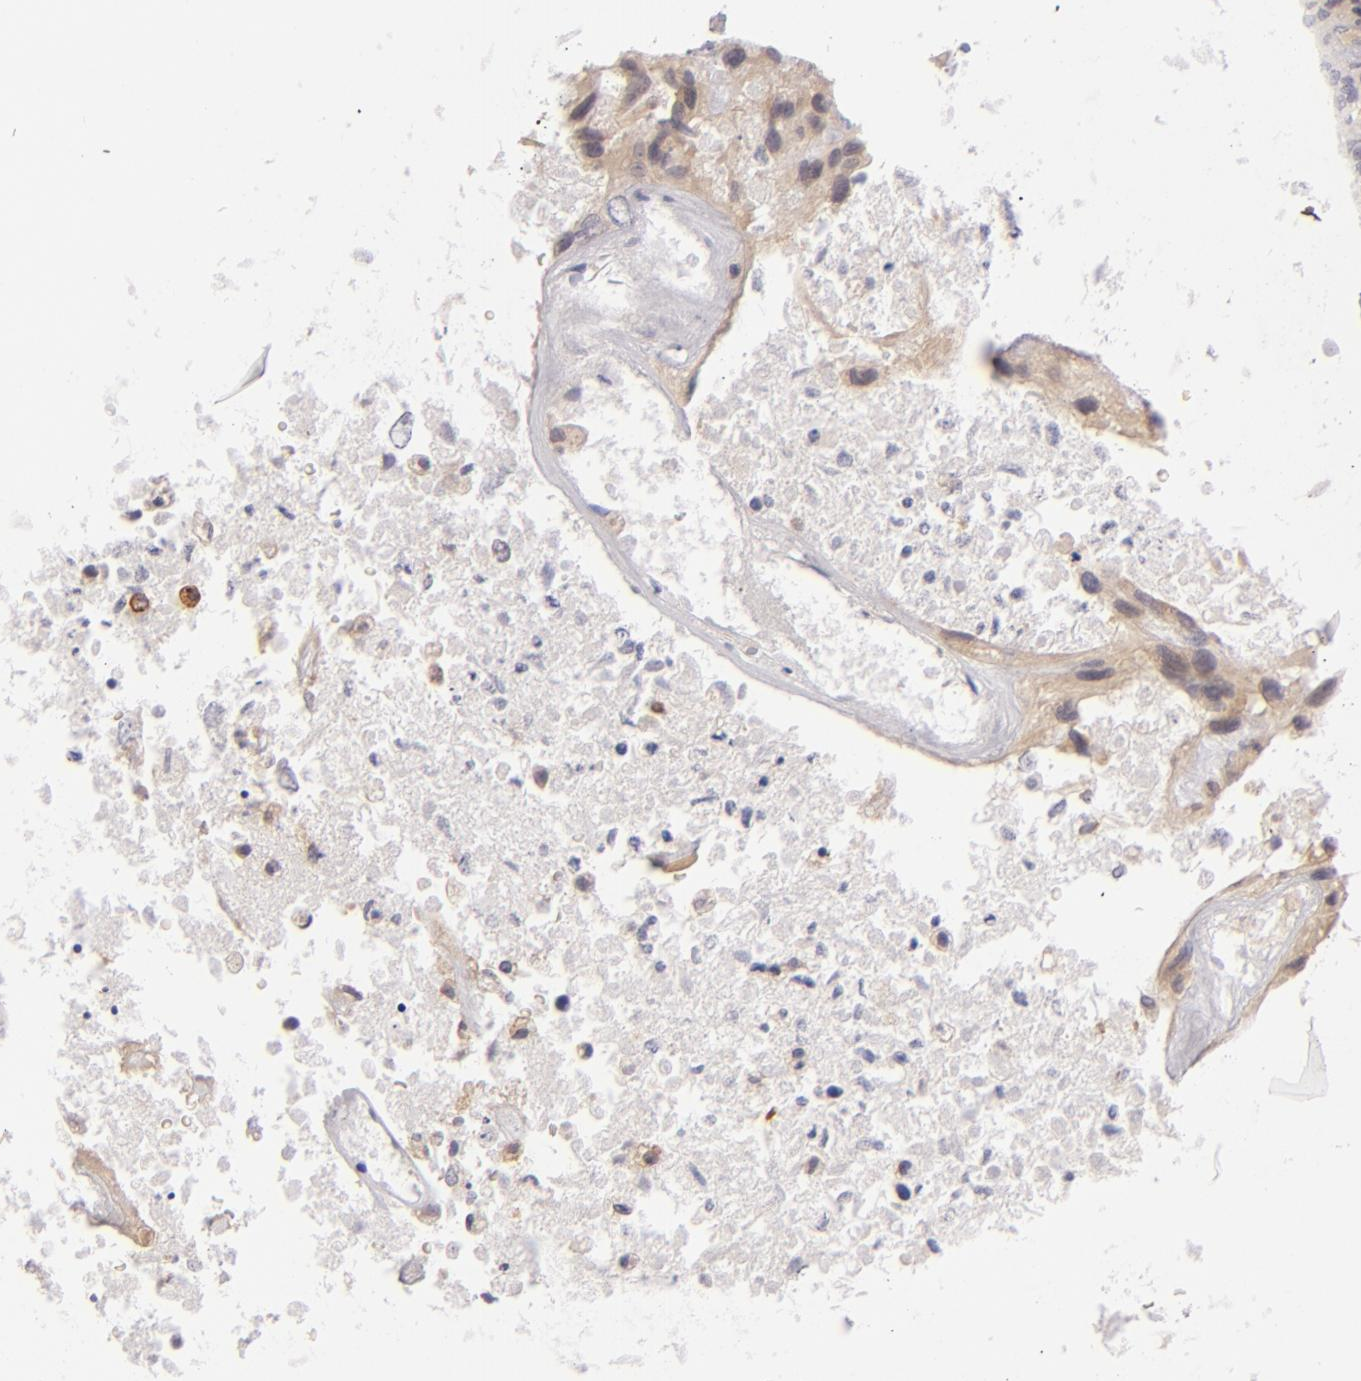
{"staining": {"intensity": "negative", "quantity": "none", "location": "none"}, "tissue": "glioma", "cell_type": "Tumor cells", "image_type": "cancer", "snomed": [{"axis": "morphology", "description": "Glioma, malignant, High grade"}, {"axis": "topography", "description": "Brain"}], "caption": "High magnification brightfield microscopy of high-grade glioma (malignant) stained with DAB (3,3'-diaminobenzidine) (brown) and counterstained with hematoxylin (blue): tumor cells show no significant expression. Nuclei are stained in blue.", "gene": "CD83", "patient": {"sex": "male", "age": 77}}